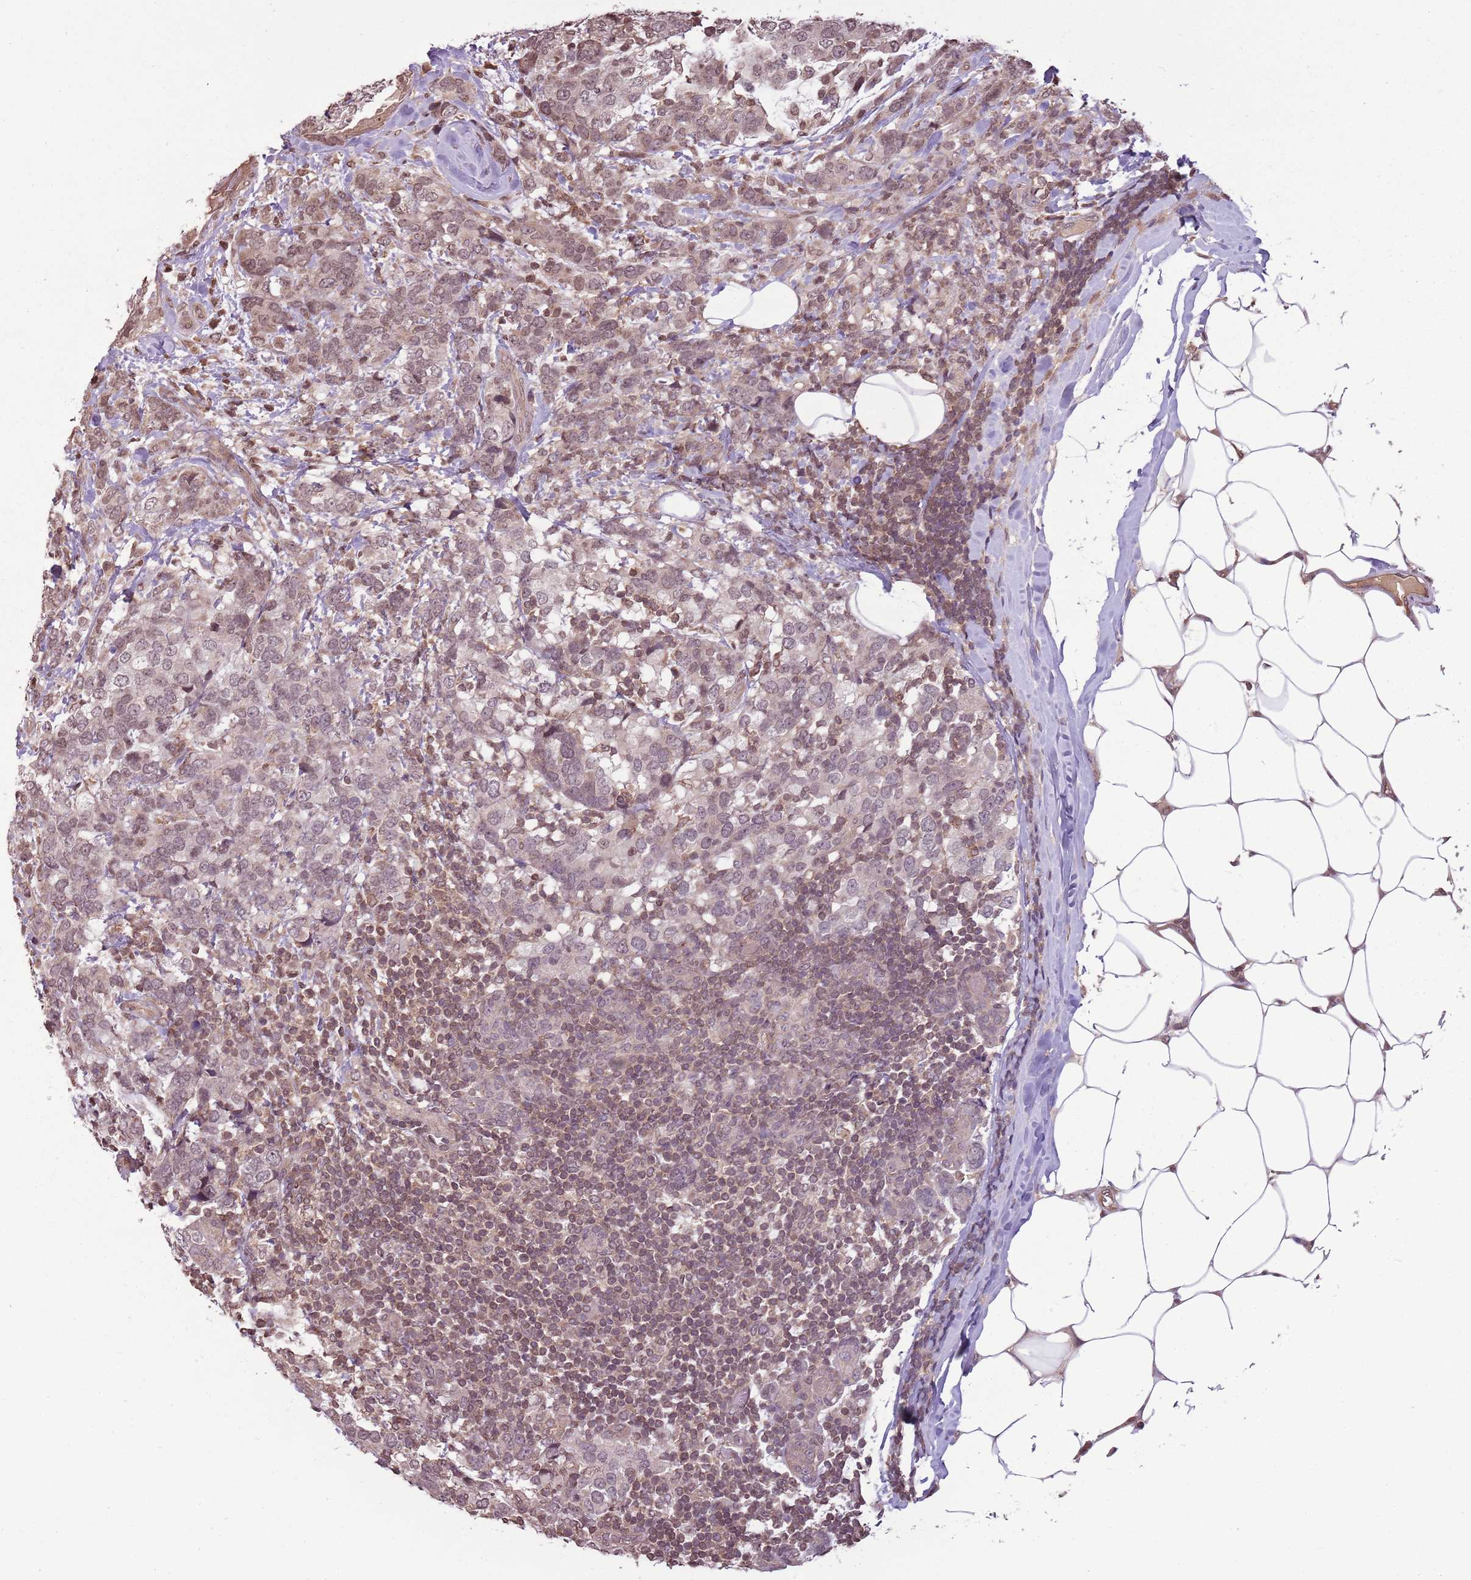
{"staining": {"intensity": "weak", "quantity": ">75%", "location": "cytoplasmic/membranous,nuclear"}, "tissue": "breast cancer", "cell_type": "Tumor cells", "image_type": "cancer", "snomed": [{"axis": "morphology", "description": "Lobular carcinoma"}, {"axis": "topography", "description": "Breast"}], "caption": "An immunohistochemistry (IHC) image of tumor tissue is shown. Protein staining in brown labels weak cytoplasmic/membranous and nuclear positivity in breast cancer within tumor cells. (brown staining indicates protein expression, while blue staining denotes nuclei).", "gene": "CAPN9", "patient": {"sex": "female", "age": 59}}